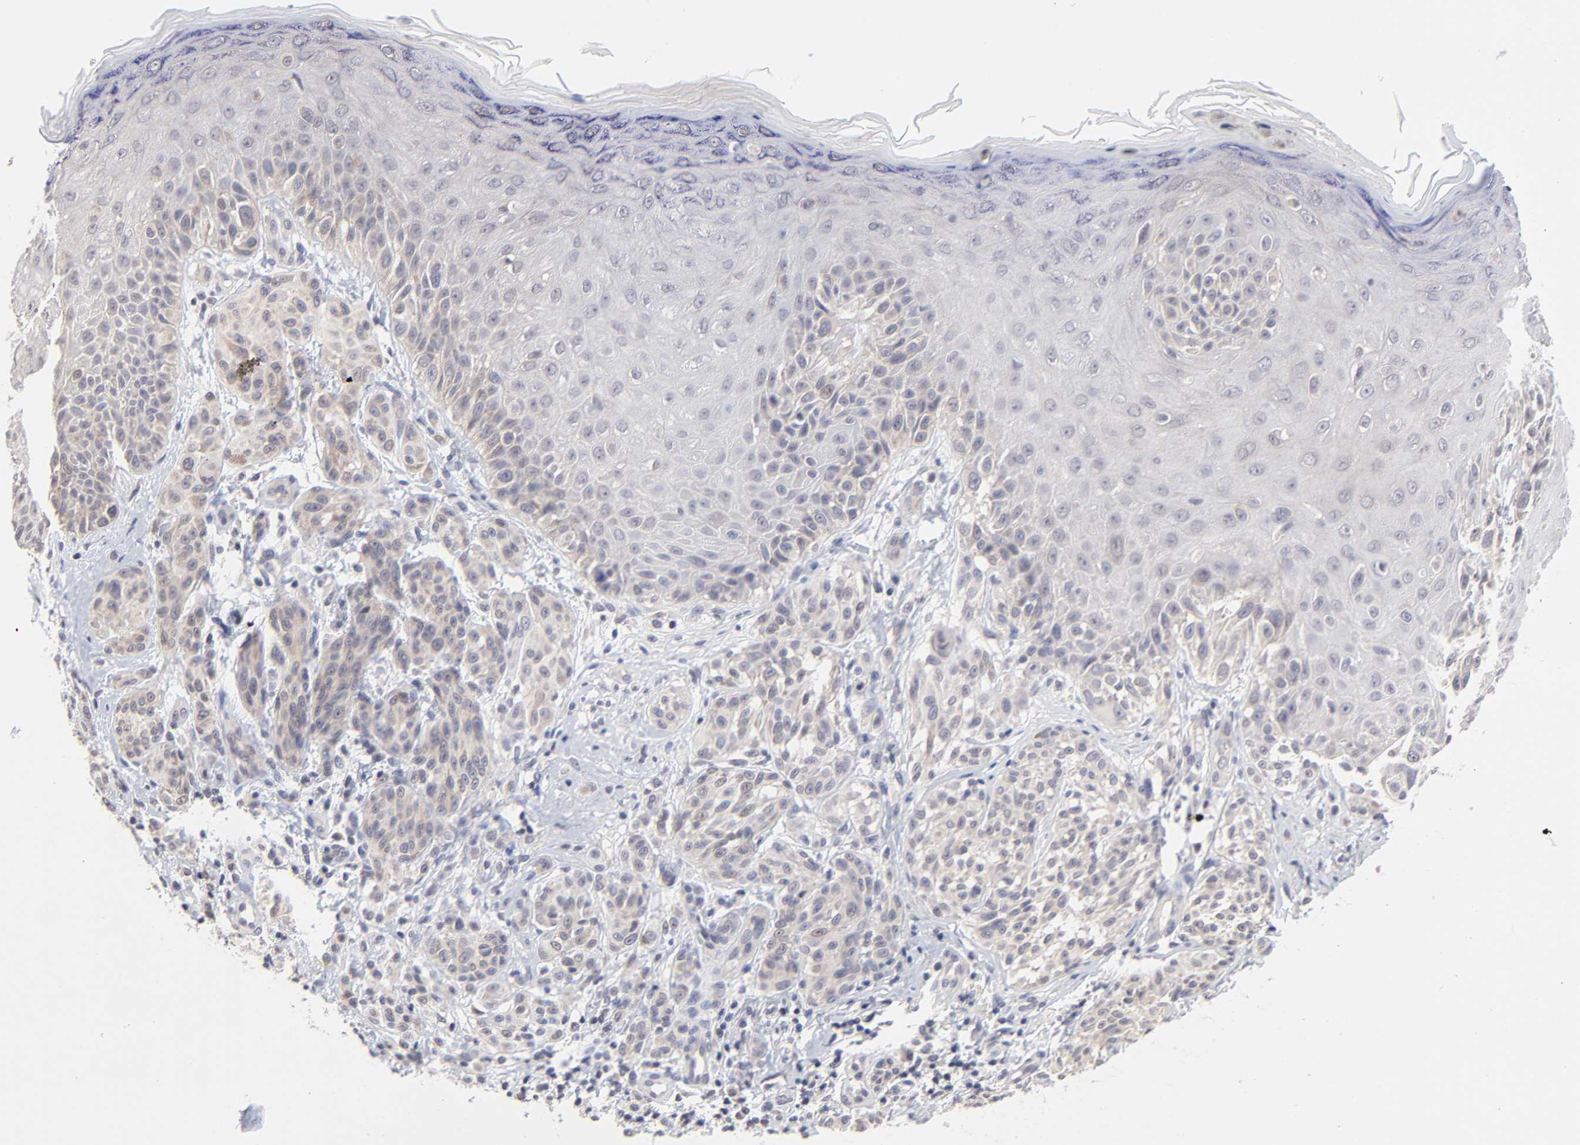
{"staining": {"intensity": "weak", "quantity": "25%-75%", "location": "cytoplasmic/membranous"}, "tissue": "melanoma", "cell_type": "Tumor cells", "image_type": "cancer", "snomed": [{"axis": "morphology", "description": "Malignant melanoma, NOS"}, {"axis": "topography", "description": "Skin"}], "caption": "A brown stain labels weak cytoplasmic/membranous expression of a protein in malignant melanoma tumor cells.", "gene": "FBXO8", "patient": {"sex": "male", "age": 57}}